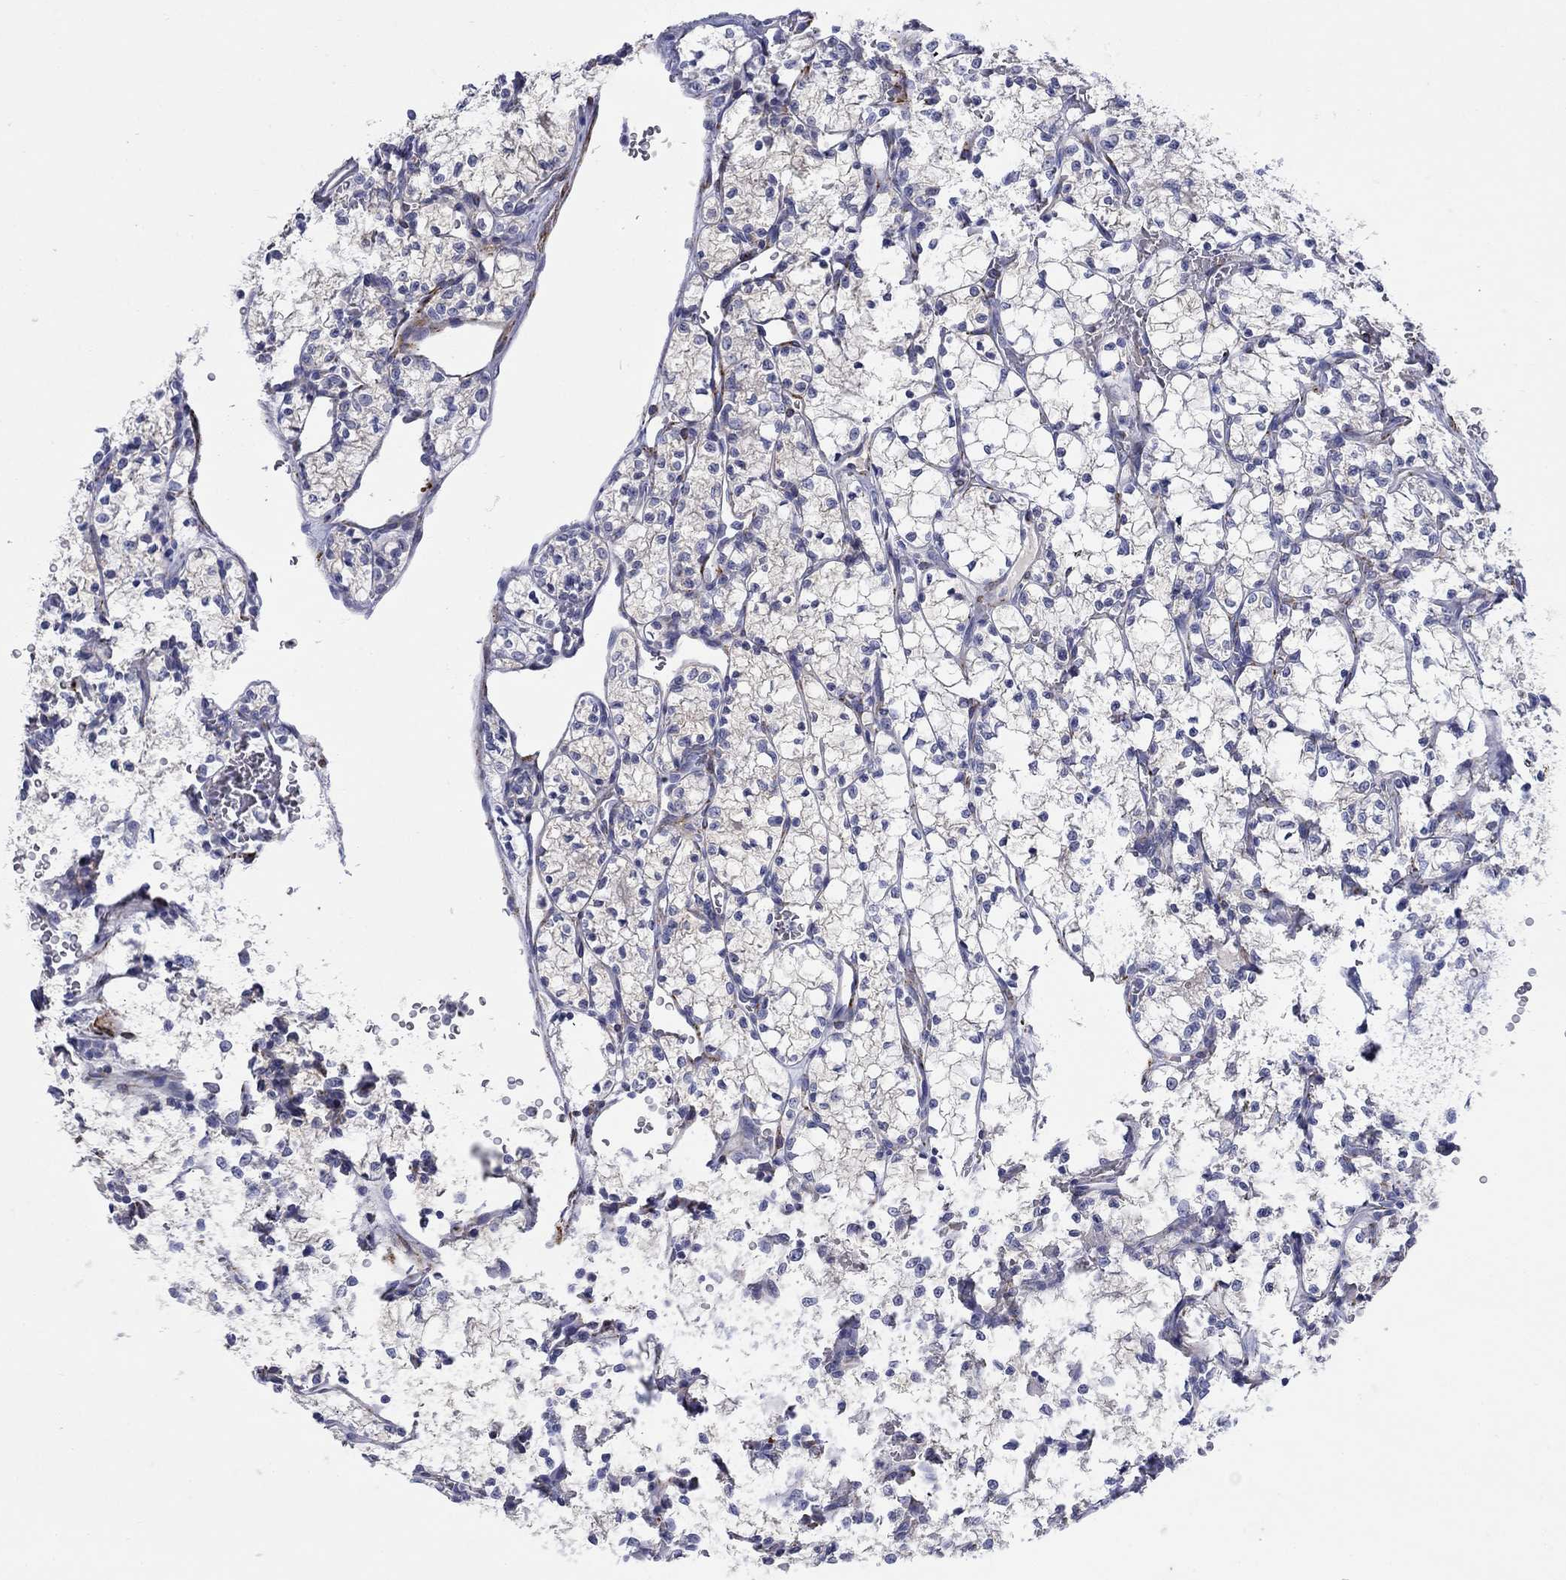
{"staining": {"intensity": "negative", "quantity": "none", "location": "none"}, "tissue": "renal cancer", "cell_type": "Tumor cells", "image_type": "cancer", "snomed": [{"axis": "morphology", "description": "Adenocarcinoma, NOS"}, {"axis": "topography", "description": "Kidney"}], "caption": "High magnification brightfield microscopy of renal cancer stained with DAB (brown) and counterstained with hematoxylin (blue): tumor cells show no significant expression. Nuclei are stained in blue.", "gene": "PTPRZ1", "patient": {"sex": "female", "age": 69}}